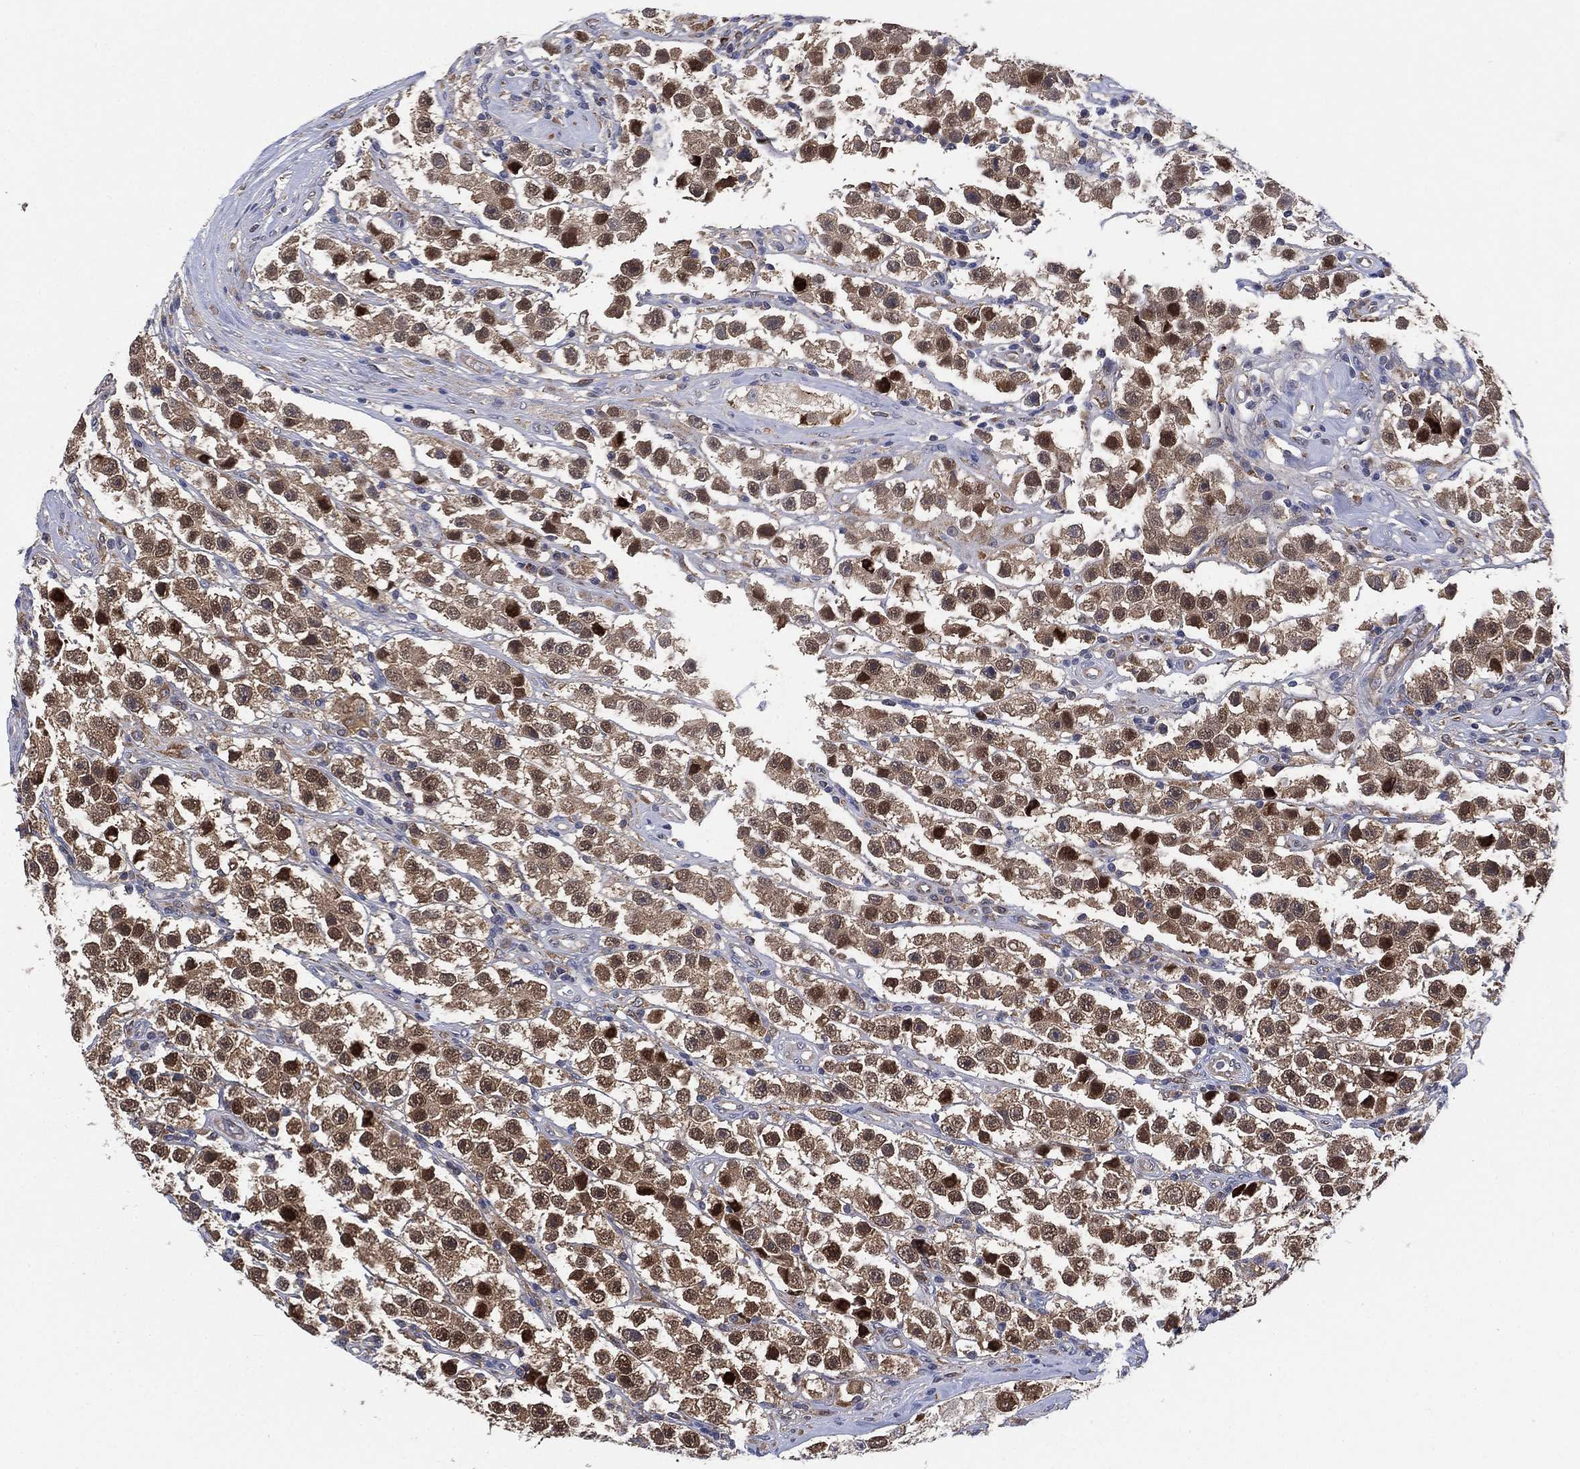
{"staining": {"intensity": "strong", "quantity": "<25%", "location": "nuclear"}, "tissue": "testis cancer", "cell_type": "Tumor cells", "image_type": "cancer", "snomed": [{"axis": "morphology", "description": "Seminoma, NOS"}, {"axis": "topography", "description": "Testis"}], "caption": "A medium amount of strong nuclear staining is present in approximately <25% of tumor cells in testis cancer tissue.", "gene": "FES", "patient": {"sex": "male", "age": 45}}